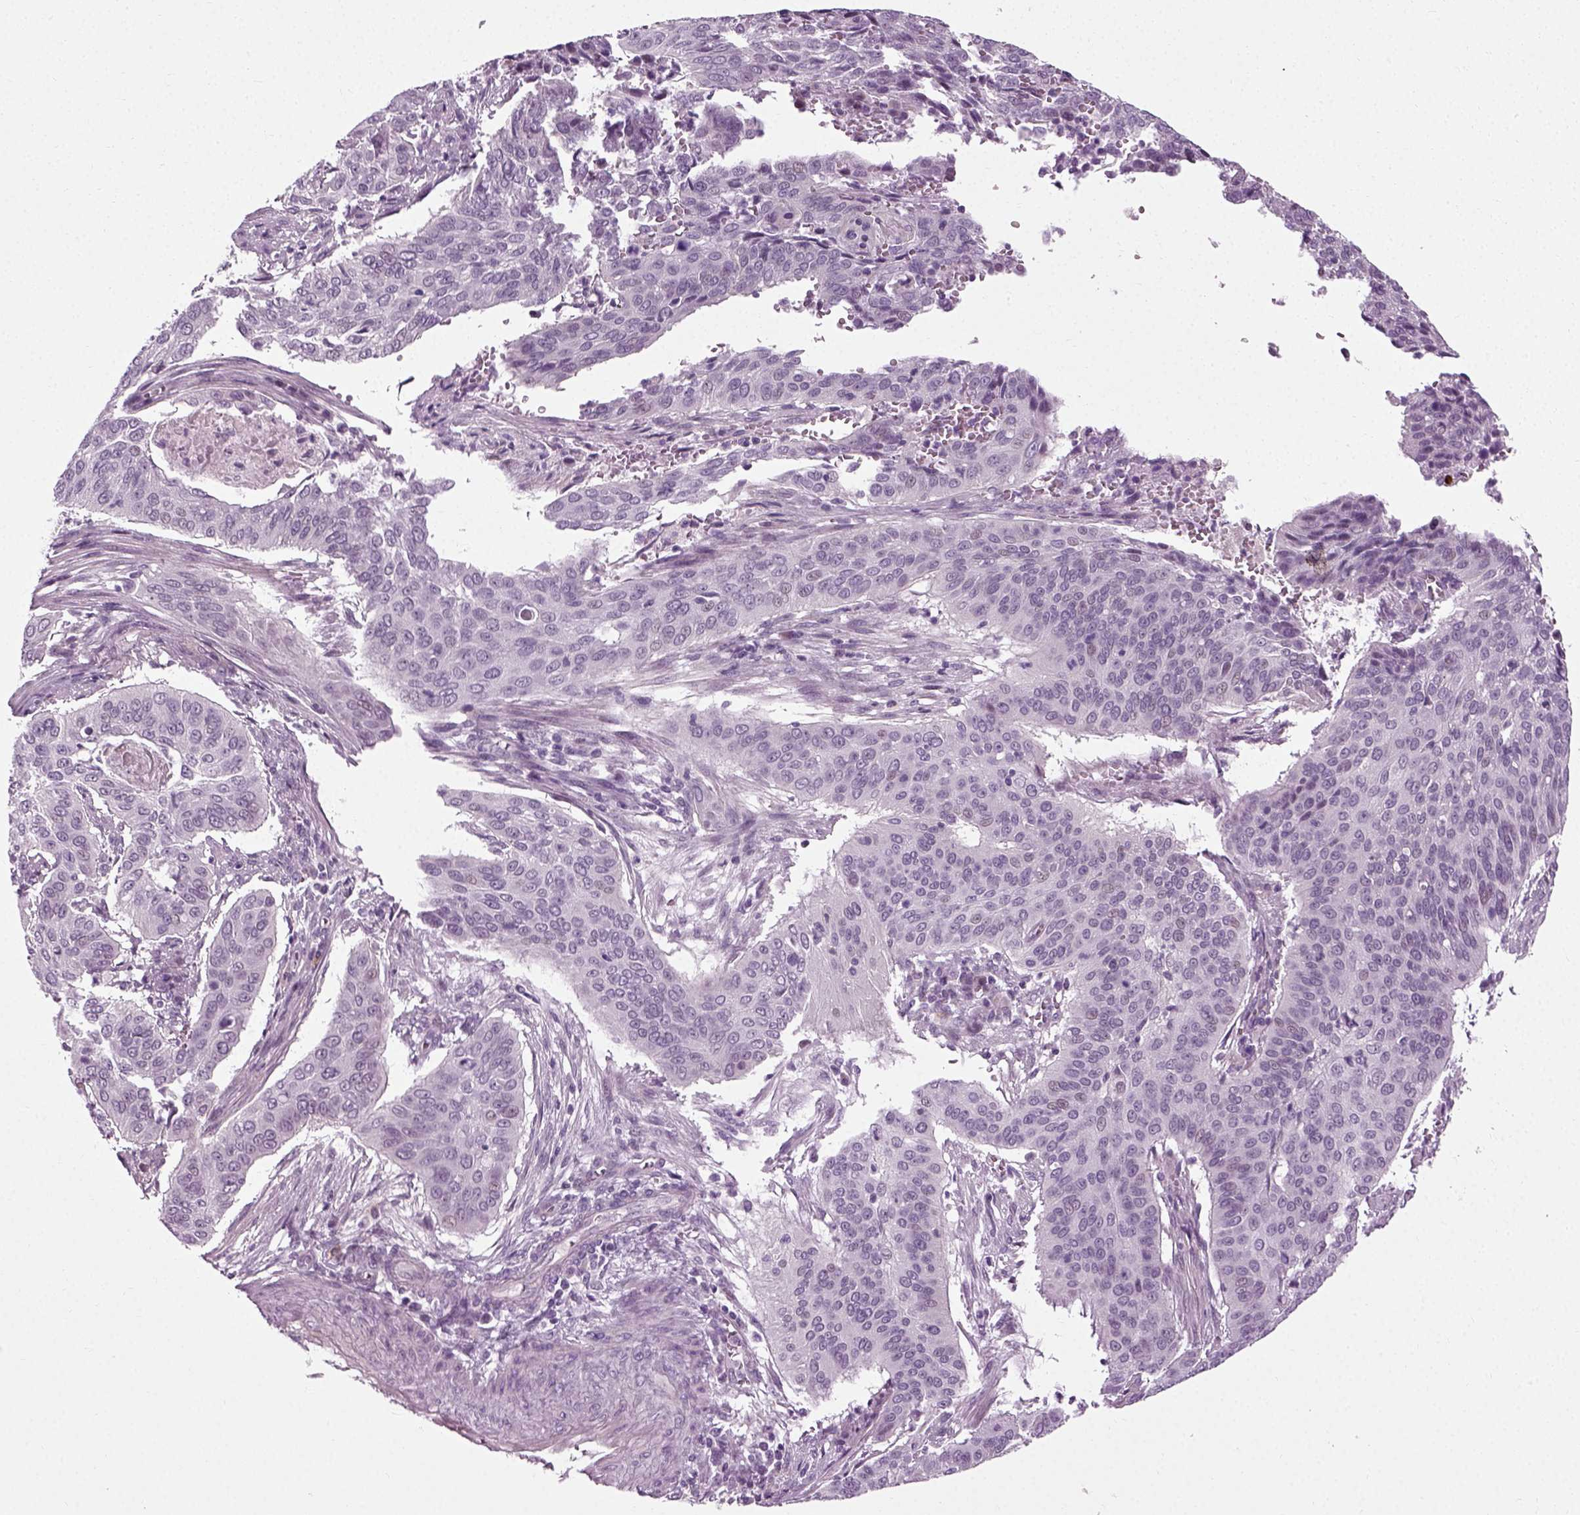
{"staining": {"intensity": "negative", "quantity": "none", "location": "none"}, "tissue": "cervical cancer", "cell_type": "Tumor cells", "image_type": "cancer", "snomed": [{"axis": "morphology", "description": "Squamous cell carcinoma, NOS"}, {"axis": "topography", "description": "Cervix"}], "caption": "A high-resolution image shows immunohistochemistry staining of cervical cancer (squamous cell carcinoma), which displays no significant expression in tumor cells.", "gene": "SCG5", "patient": {"sex": "female", "age": 39}}